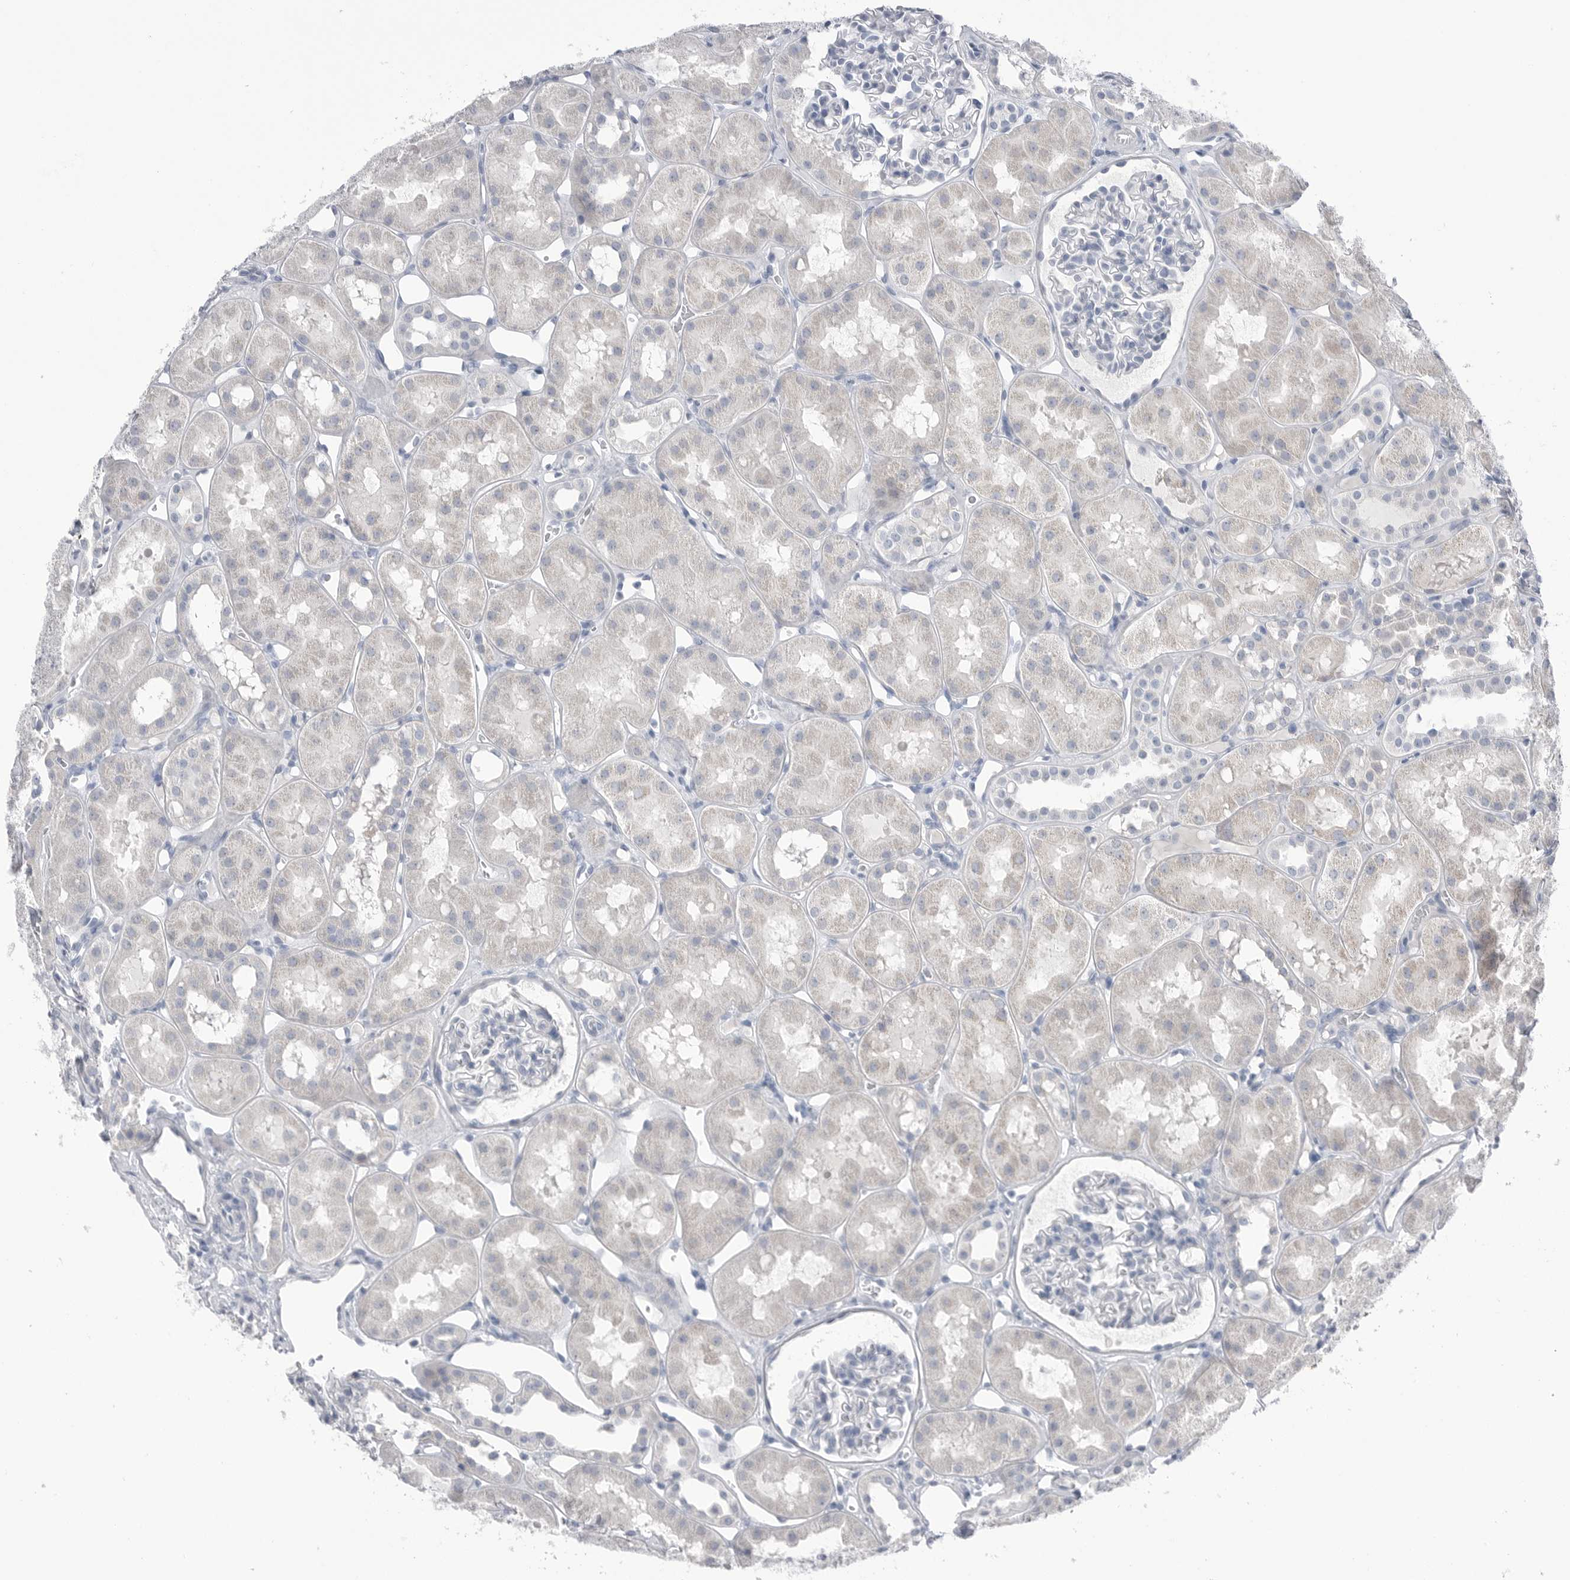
{"staining": {"intensity": "negative", "quantity": "none", "location": "none"}, "tissue": "kidney", "cell_type": "Cells in glomeruli", "image_type": "normal", "snomed": [{"axis": "morphology", "description": "Normal tissue, NOS"}, {"axis": "topography", "description": "Kidney"}], "caption": "Kidney was stained to show a protein in brown. There is no significant expression in cells in glomeruli.", "gene": "ABHD12", "patient": {"sex": "male", "age": 16}}